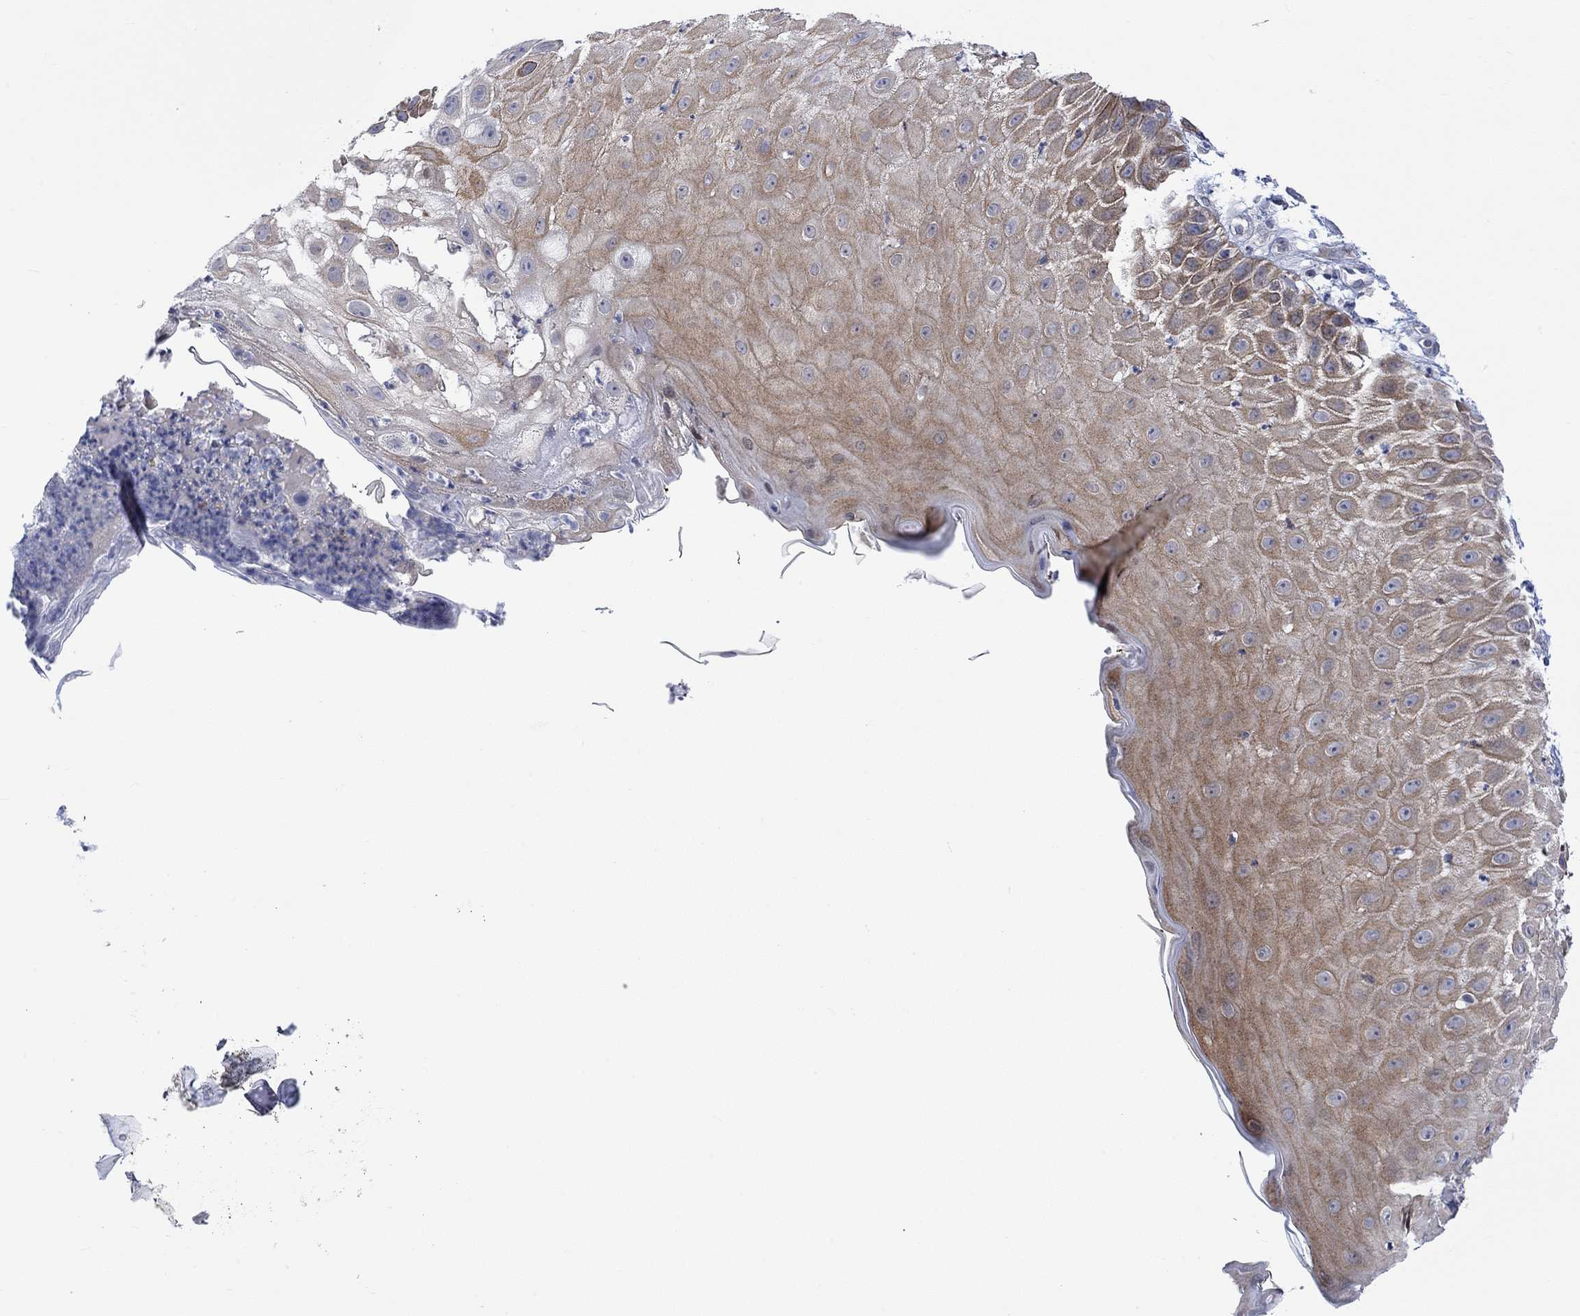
{"staining": {"intensity": "moderate", "quantity": ">75%", "location": "cytoplasmic/membranous"}, "tissue": "skin cancer", "cell_type": "Tumor cells", "image_type": "cancer", "snomed": [{"axis": "morphology", "description": "Normal tissue, NOS"}, {"axis": "morphology", "description": "Squamous cell carcinoma, NOS"}, {"axis": "topography", "description": "Skin"}], "caption": "Immunohistochemical staining of skin squamous cell carcinoma exhibits medium levels of moderate cytoplasmic/membranous protein staining in approximately >75% of tumor cells.", "gene": "DCX", "patient": {"sex": "male", "age": 79}}